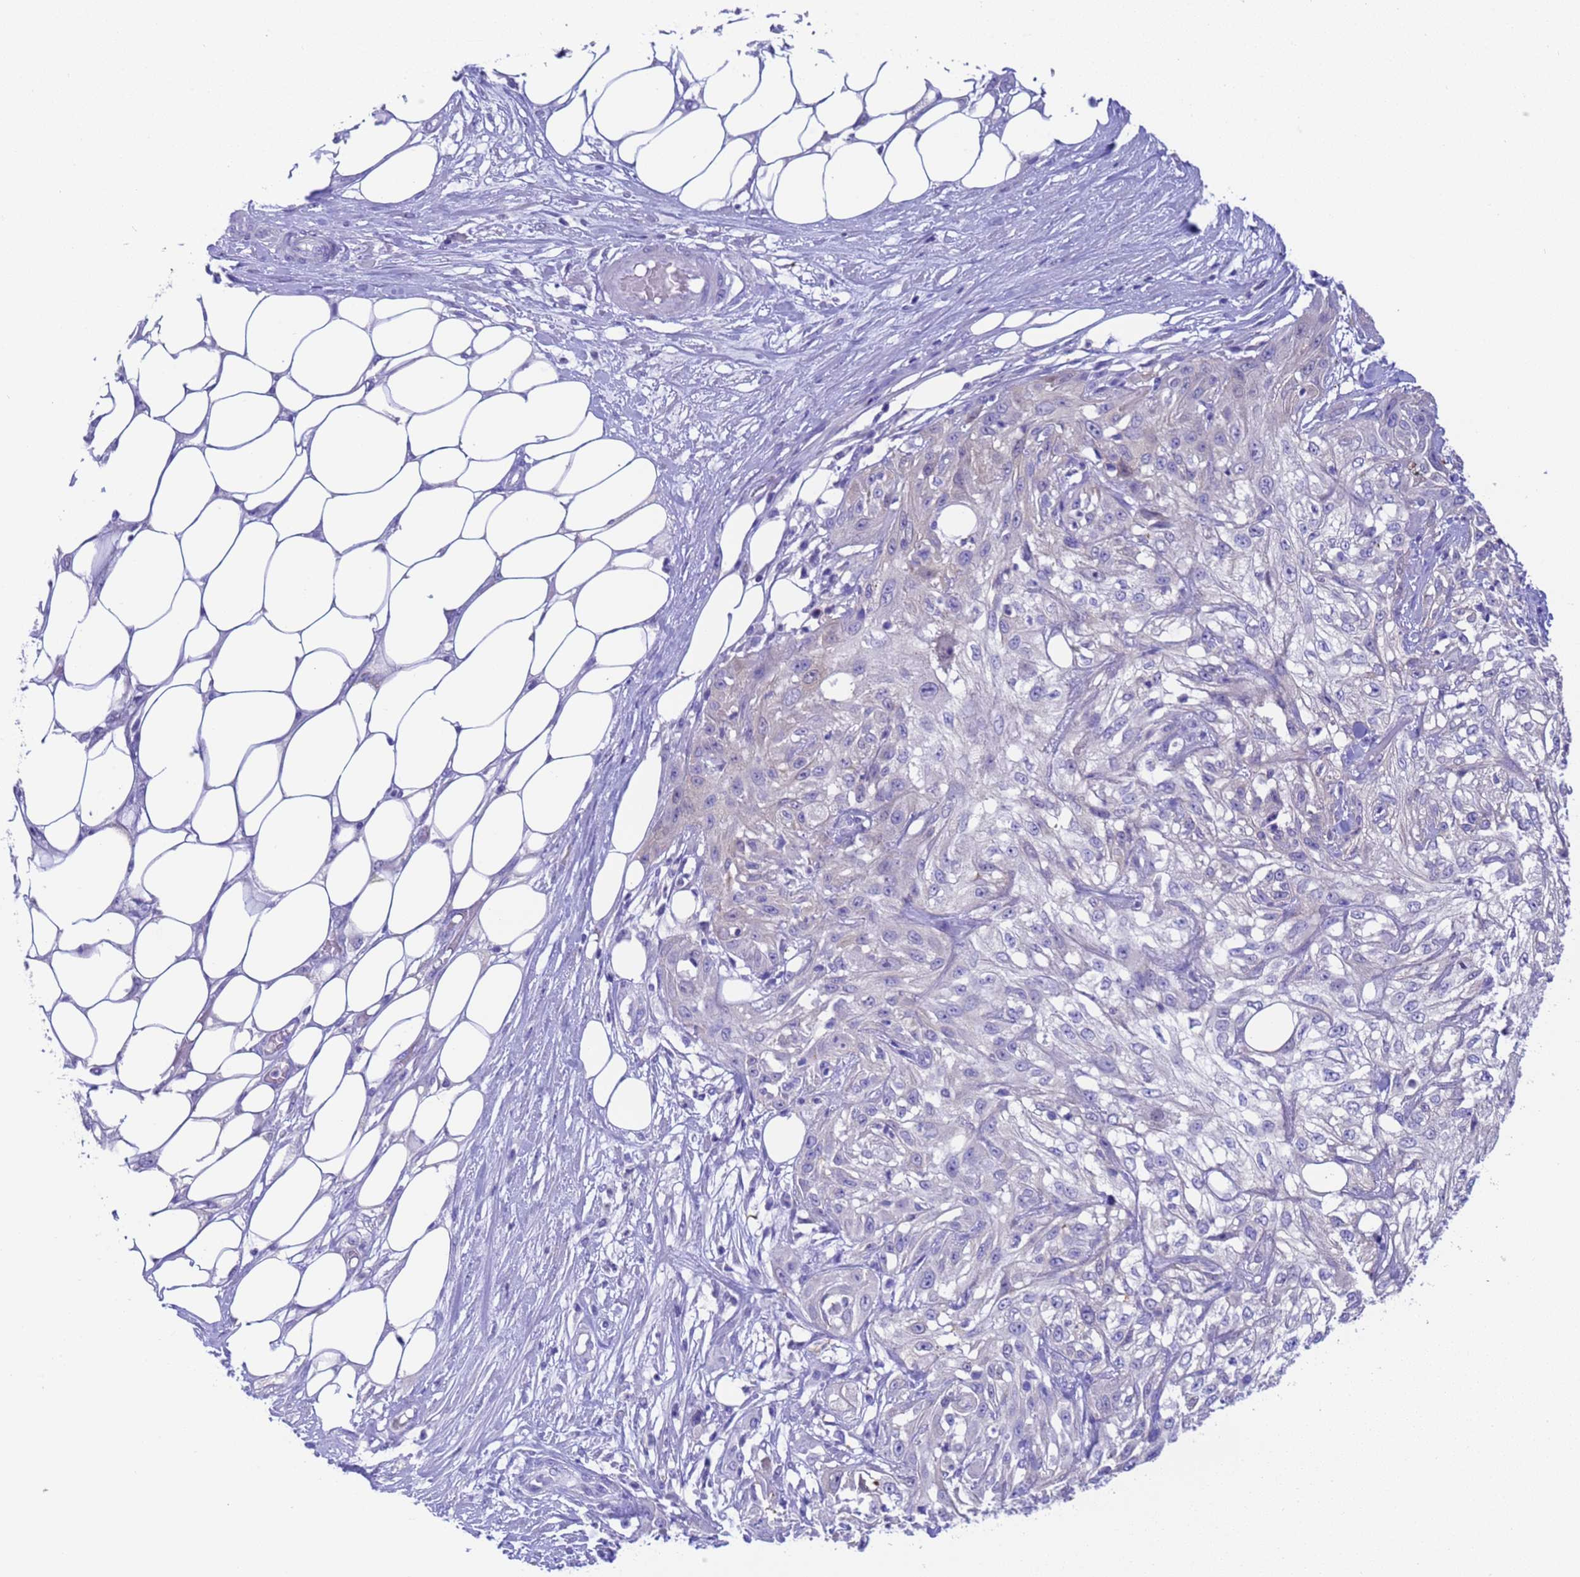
{"staining": {"intensity": "negative", "quantity": "none", "location": "none"}, "tissue": "skin cancer", "cell_type": "Tumor cells", "image_type": "cancer", "snomed": [{"axis": "morphology", "description": "Squamous cell carcinoma, NOS"}, {"axis": "morphology", "description": "Squamous cell carcinoma, metastatic, NOS"}, {"axis": "topography", "description": "Skin"}, {"axis": "topography", "description": "Lymph node"}], "caption": "Histopathology image shows no protein positivity in tumor cells of metastatic squamous cell carcinoma (skin) tissue.", "gene": "USP38", "patient": {"sex": "male", "age": 75}}